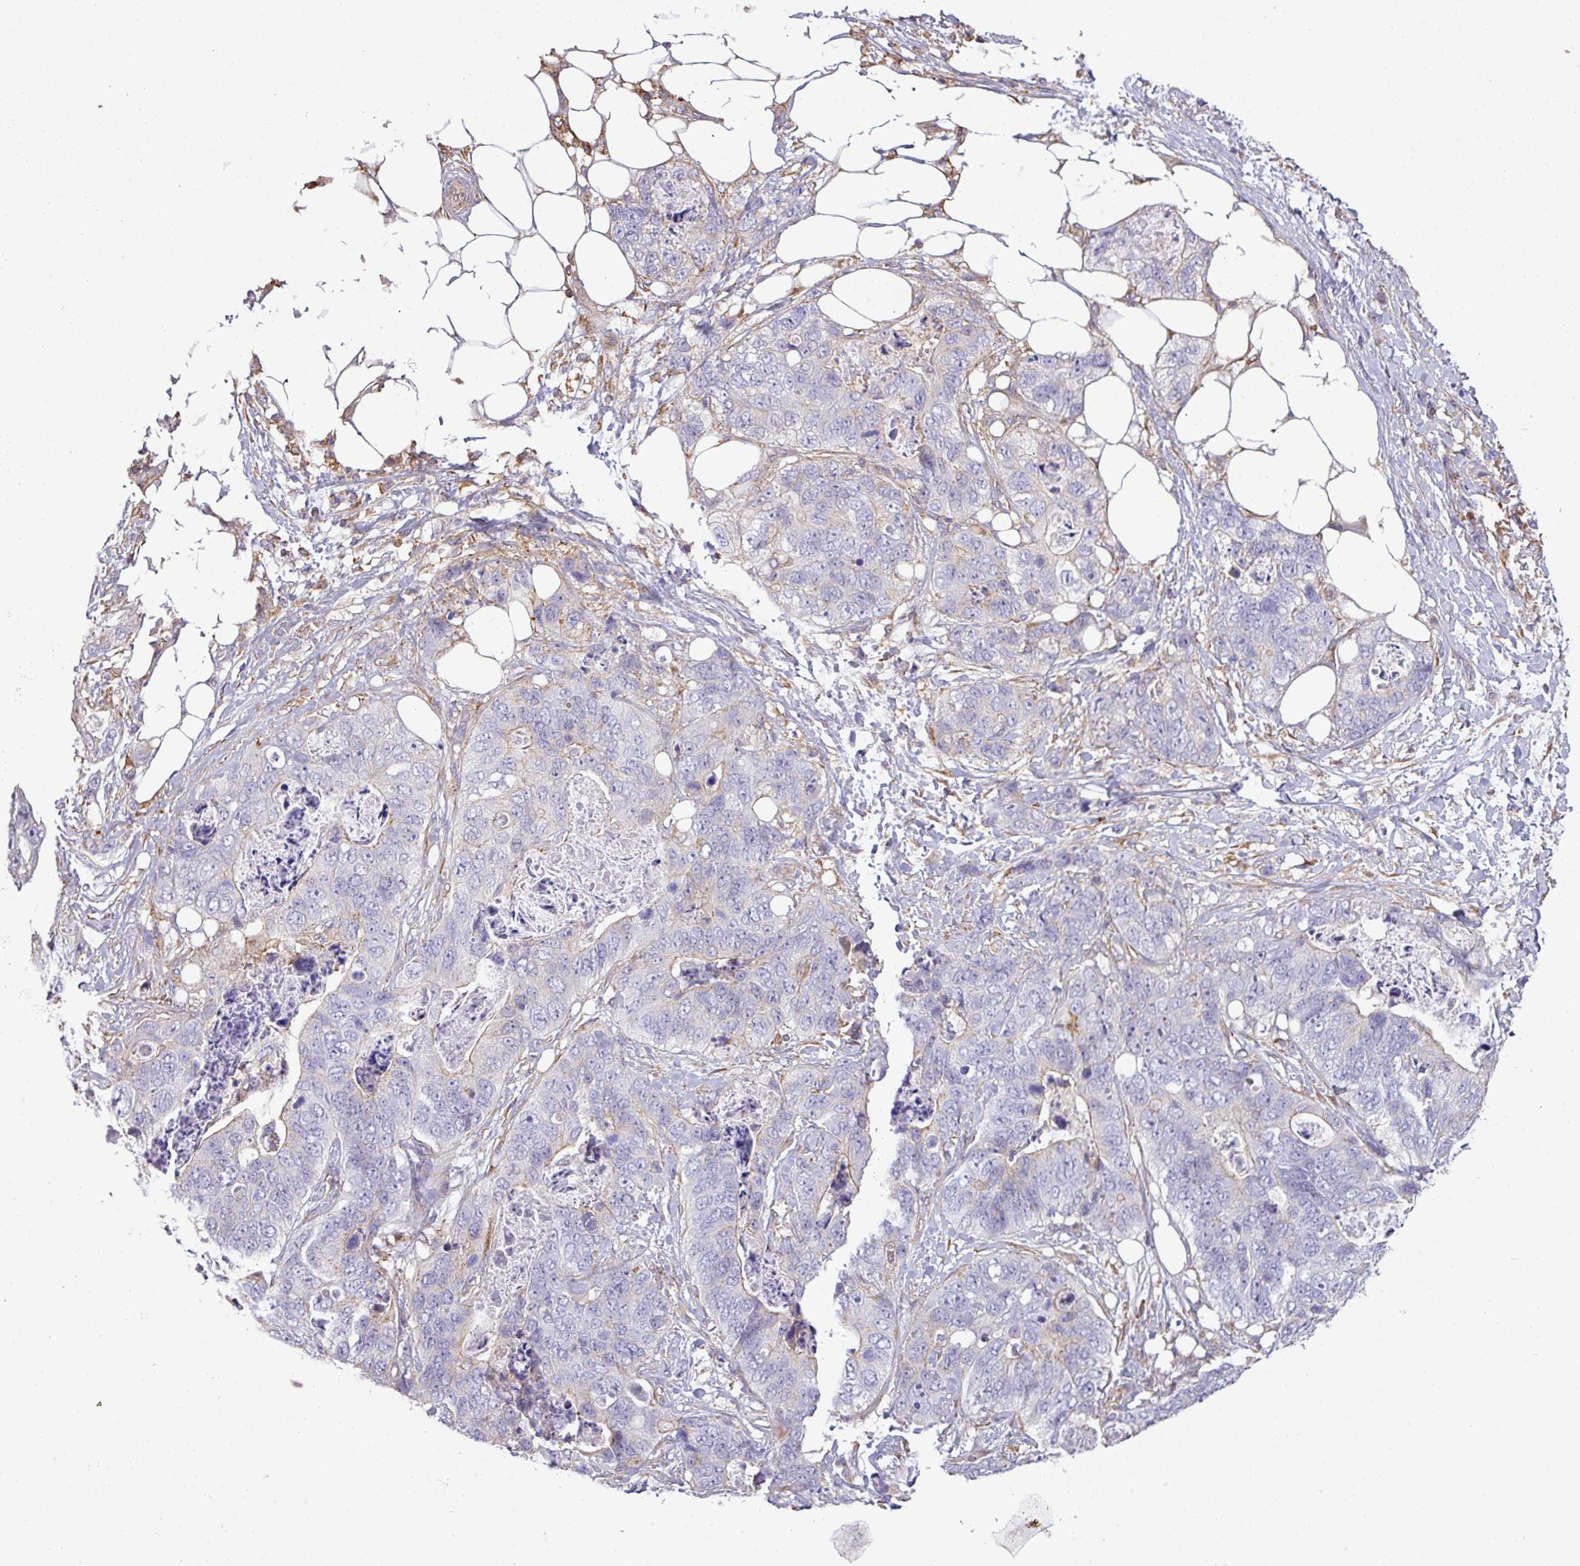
{"staining": {"intensity": "negative", "quantity": "none", "location": "none"}, "tissue": "stomach cancer", "cell_type": "Tumor cells", "image_type": "cancer", "snomed": [{"axis": "morphology", "description": "Adenocarcinoma, NOS"}, {"axis": "topography", "description": "Stomach"}], "caption": "Tumor cells are negative for protein expression in human stomach cancer. (DAB (3,3'-diaminobenzidine) IHC visualized using brightfield microscopy, high magnification).", "gene": "LRRC41", "patient": {"sex": "female", "age": 89}}